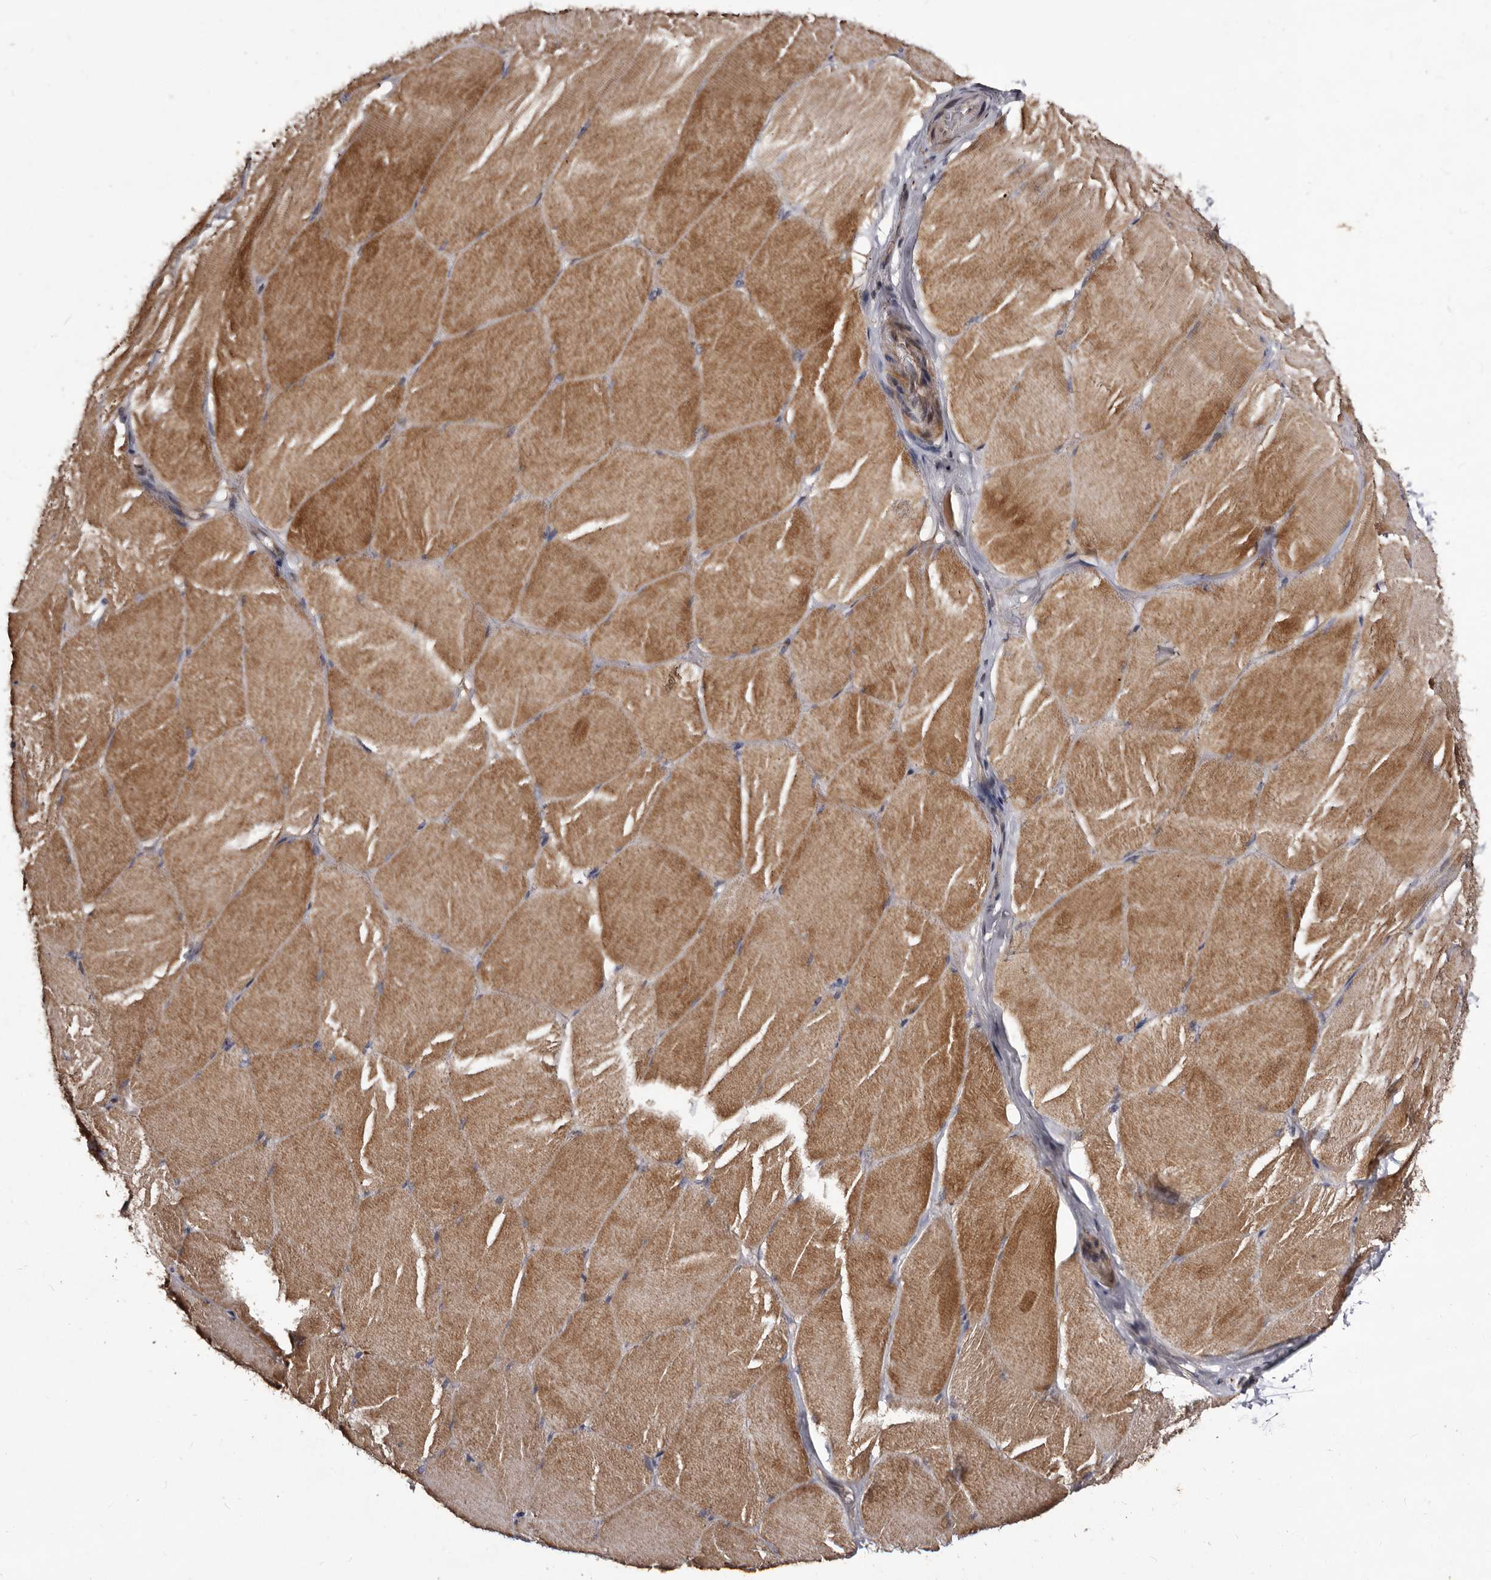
{"staining": {"intensity": "moderate", "quantity": ">75%", "location": "cytoplasmic/membranous"}, "tissue": "skeletal muscle", "cell_type": "Myocytes", "image_type": "normal", "snomed": [{"axis": "morphology", "description": "Normal tissue, NOS"}, {"axis": "topography", "description": "Skin"}, {"axis": "topography", "description": "Skeletal muscle"}], "caption": "Immunohistochemical staining of normal skeletal muscle exhibits medium levels of moderate cytoplasmic/membranous expression in approximately >75% of myocytes. The staining is performed using DAB brown chromogen to label protein expression. The nuclei are counter-stained blue using hematoxylin.", "gene": "LANCL2", "patient": {"sex": "male", "age": 83}}